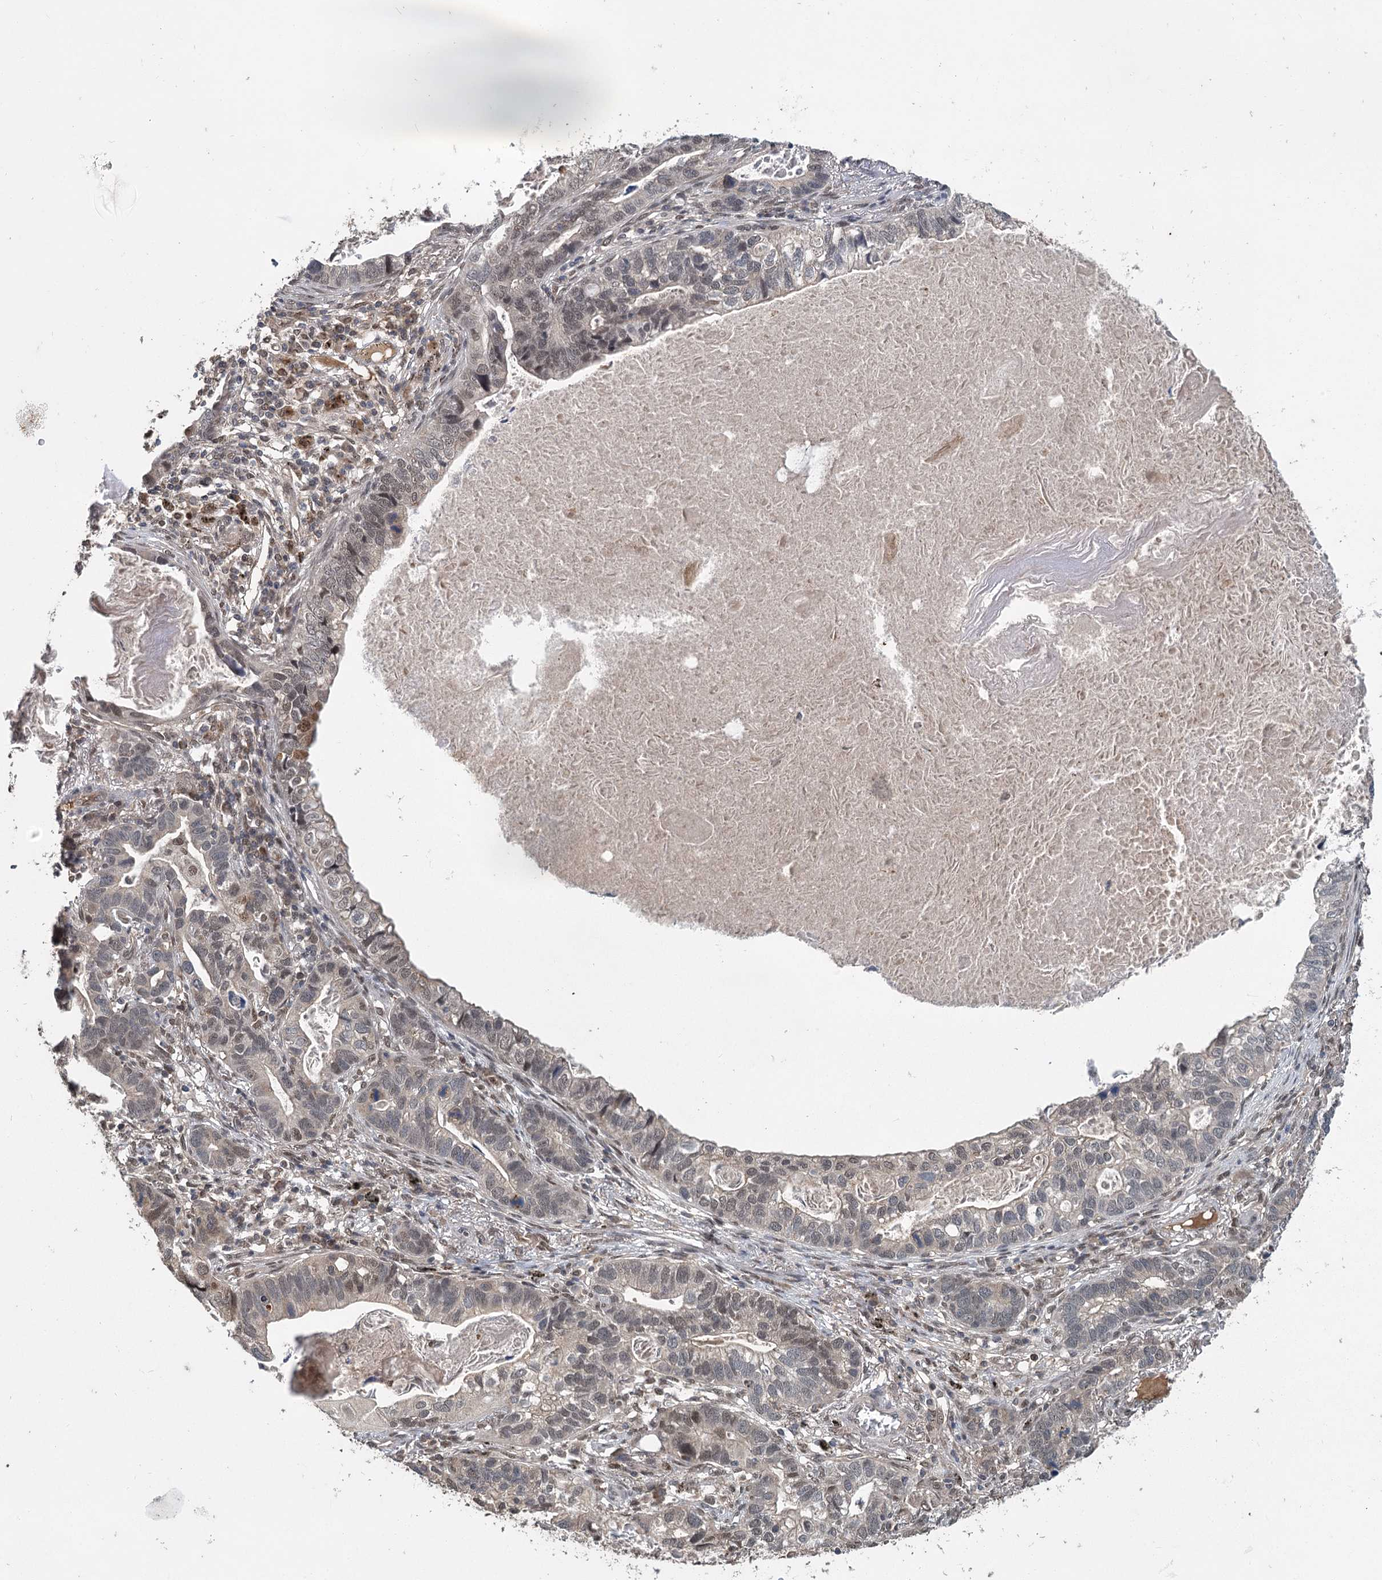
{"staining": {"intensity": "weak", "quantity": "<25%", "location": "nuclear"}, "tissue": "lung cancer", "cell_type": "Tumor cells", "image_type": "cancer", "snomed": [{"axis": "morphology", "description": "Adenocarcinoma, NOS"}, {"axis": "topography", "description": "Lung"}], "caption": "Tumor cells show no significant protein positivity in lung cancer. (DAB (3,3'-diaminobenzidine) immunohistochemistry (IHC), high magnification).", "gene": "MYG1", "patient": {"sex": "male", "age": 67}}